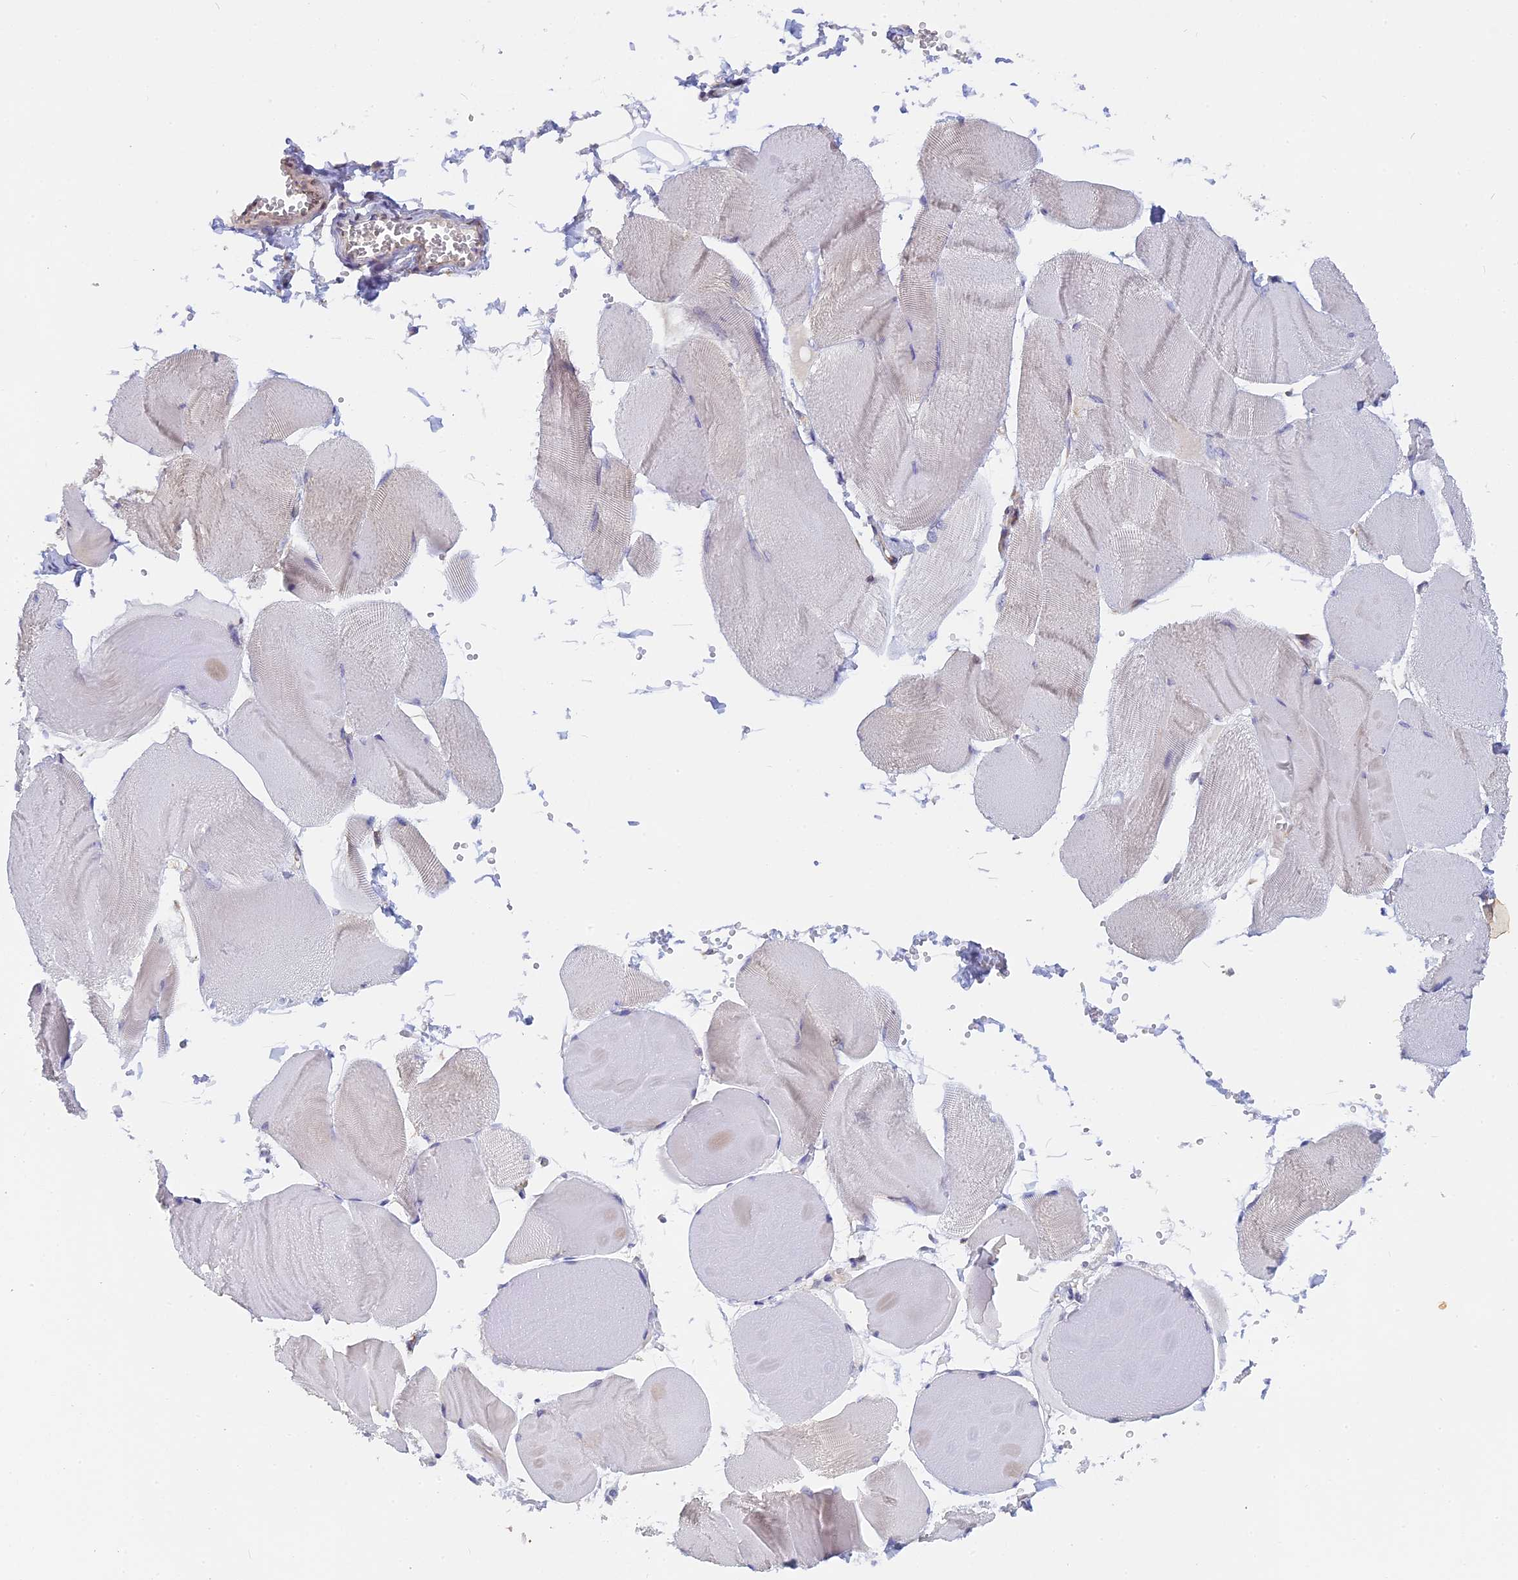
{"staining": {"intensity": "negative", "quantity": "none", "location": "none"}, "tissue": "skeletal muscle", "cell_type": "Myocytes", "image_type": "normal", "snomed": [{"axis": "morphology", "description": "Normal tissue, NOS"}, {"axis": "morphology", "description": "Basal cell carcinoma"}, {"axis": "topography", "description": "Skeletal muscle"}], "caption": "This is an IHC image of normal skeletal muscle. There is no expression in myocytes.", "gene": "TLCD1", "patient": {"sex": "female", "age": 64}}